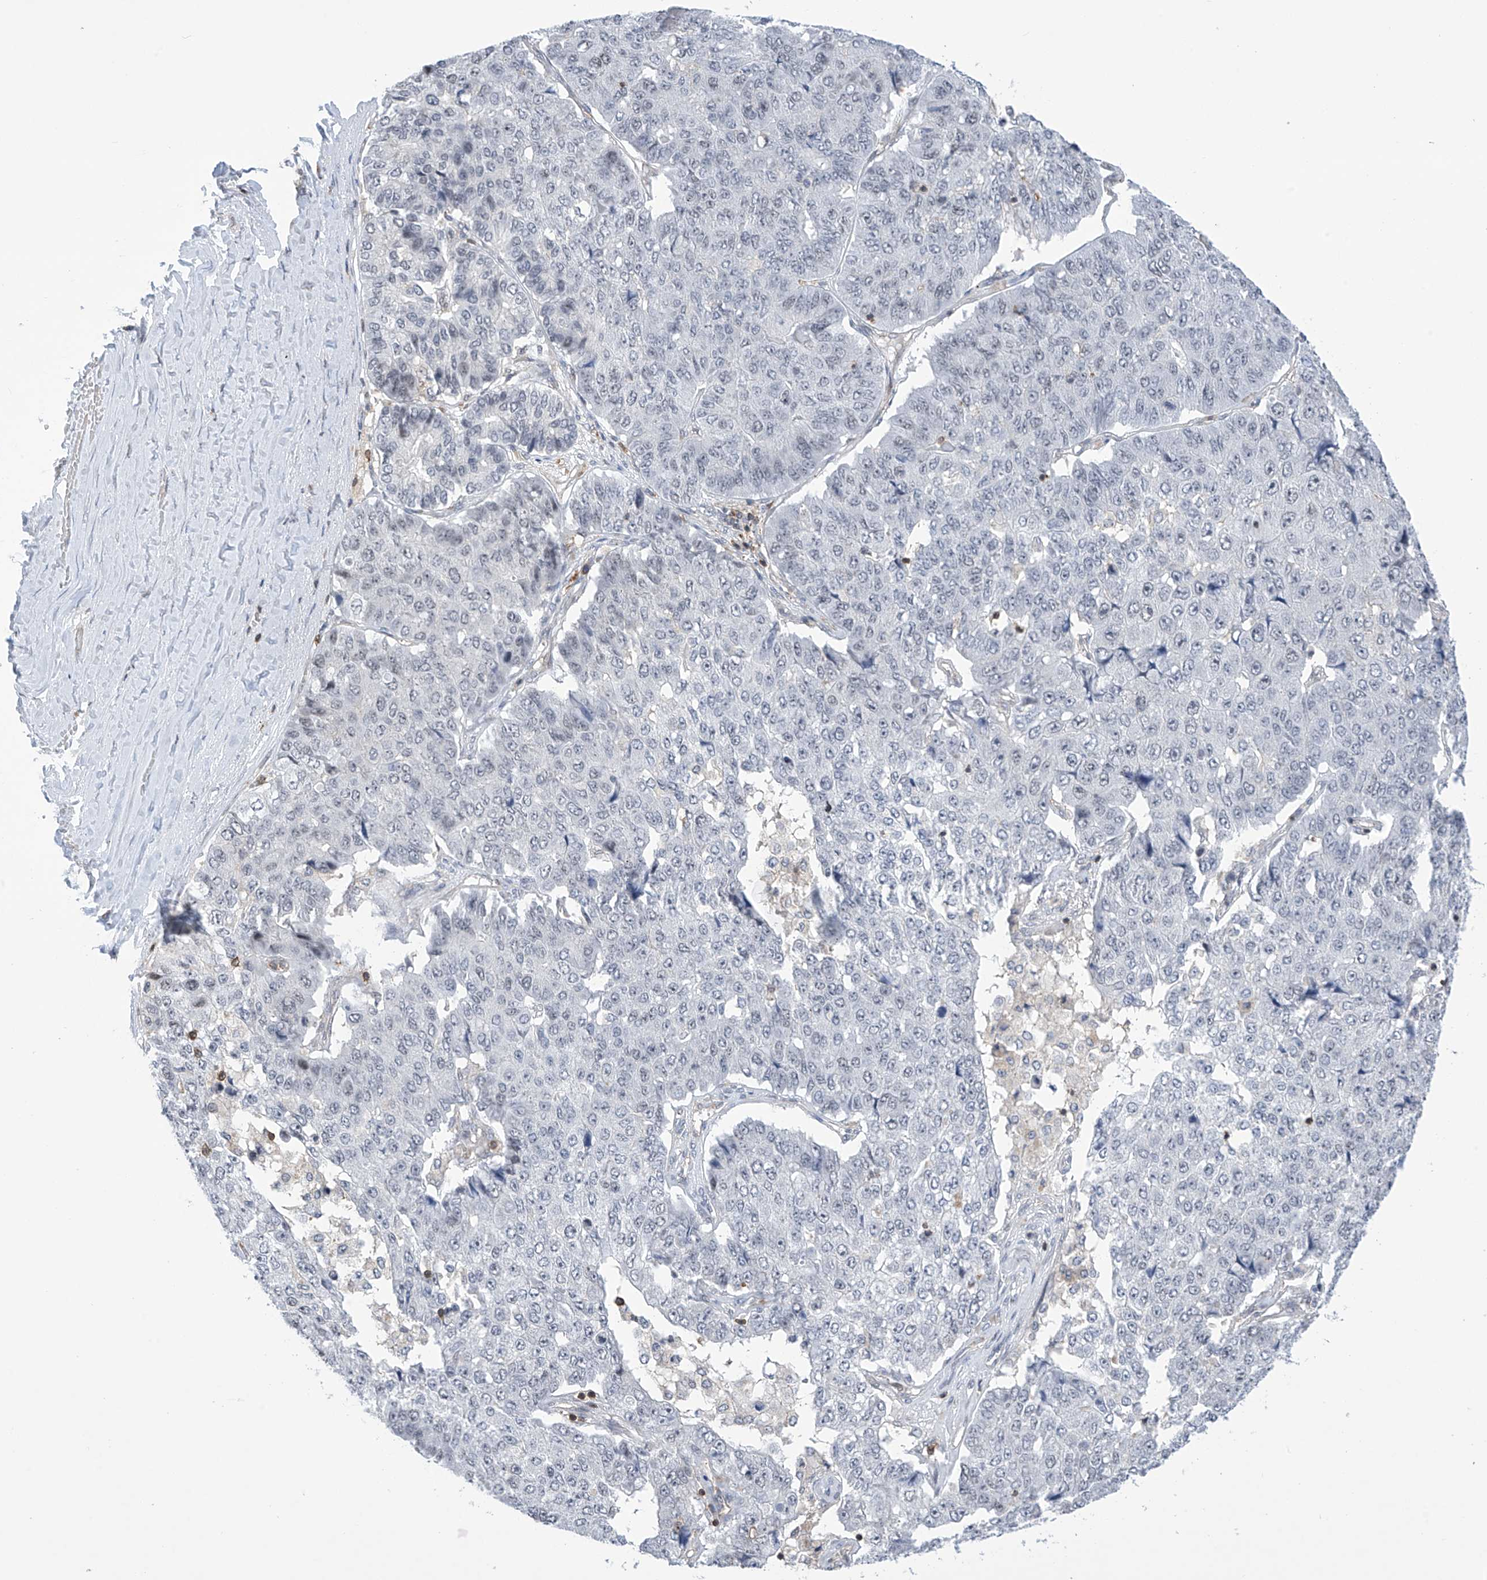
{"staining": {"intensity": "negative", "quantity": "none", "location": "none"}, "tissue": "pancreatic cancer", "cell_type": "Tumor cells", "image_type": "cancer", "snomed": [{"axis": "morphology", "description": "Adenocarcinoma, NOS"}, {"axis": "topography", "description": "Pancreas"}], "caption": "Pancreatic cancer stained for a protein using IHC reveals no positivity tumor cells.", "gene": "MSL3", "patient": {"sex": "male", "age": 50}}